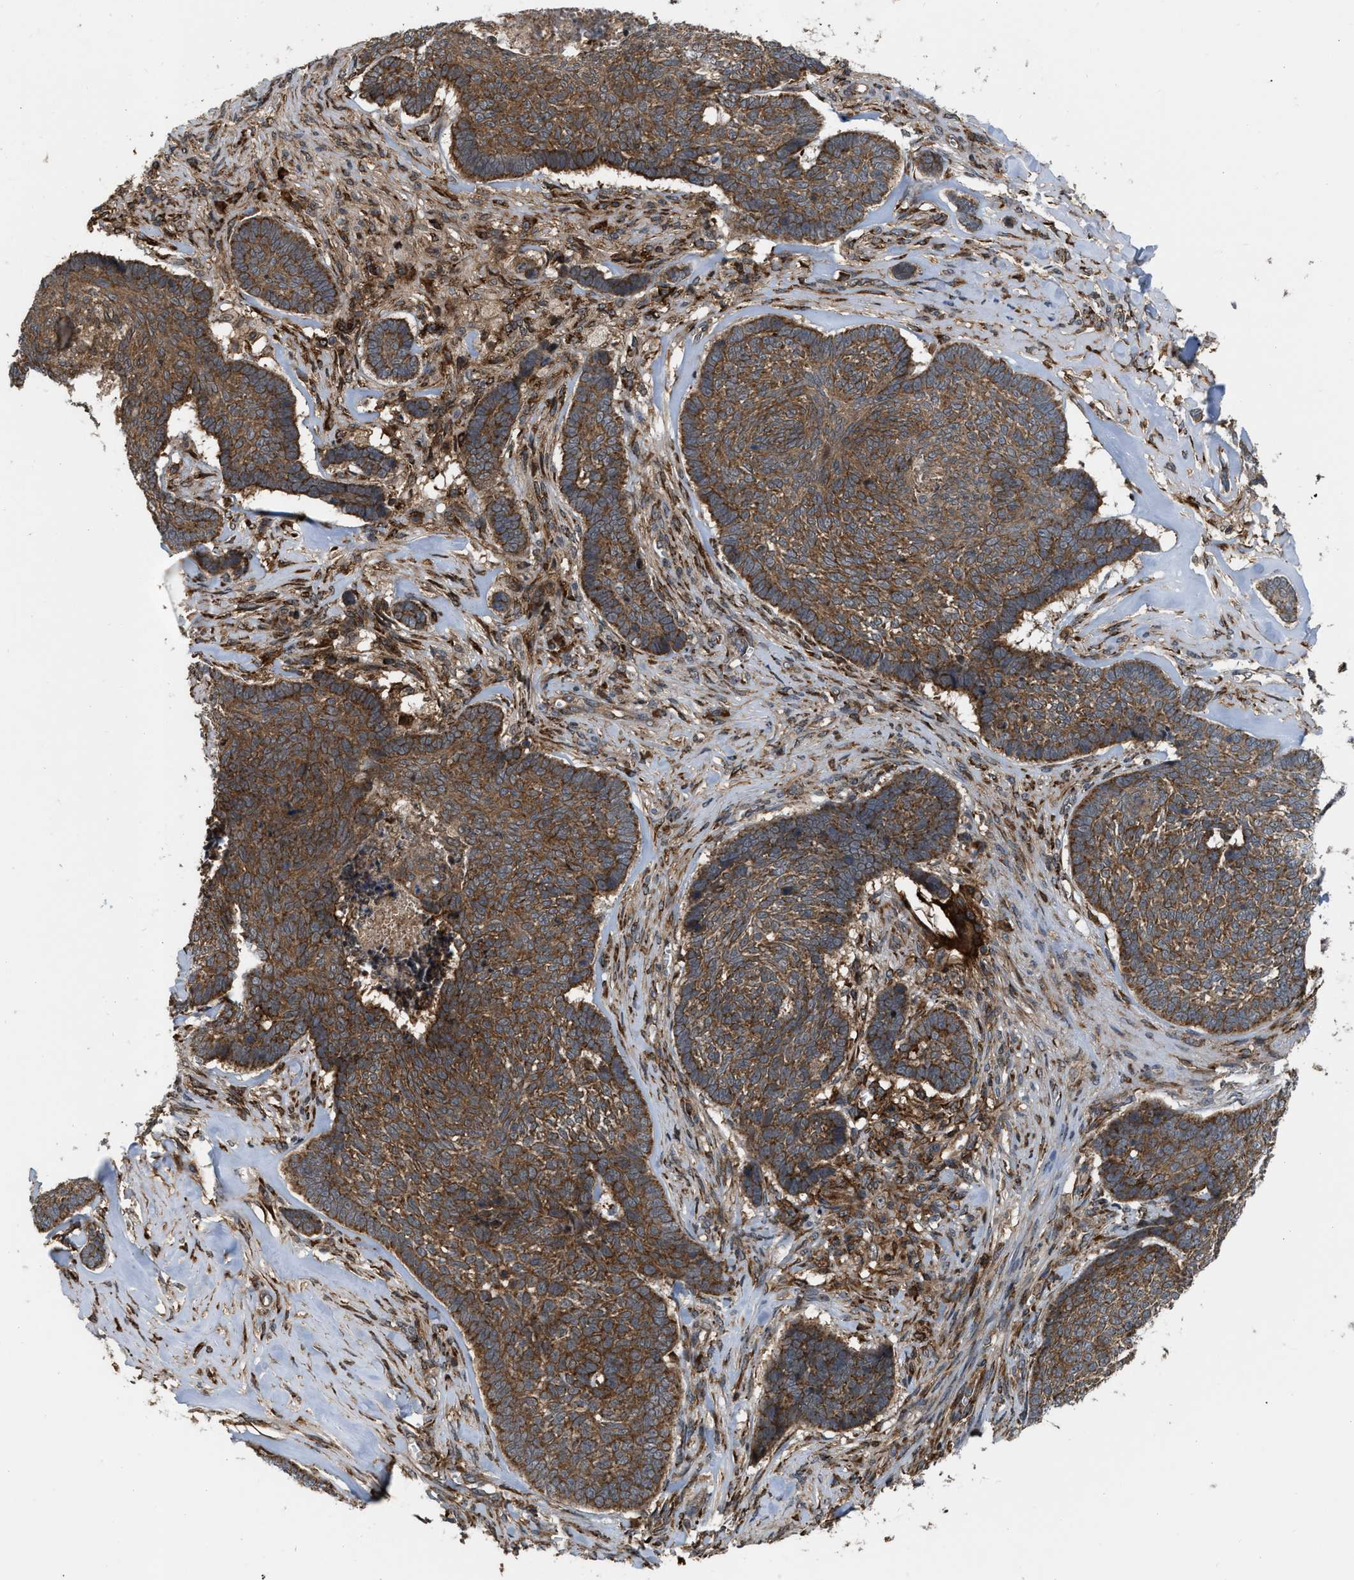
{"staining": {"intensity": "moderate", "quantity": ">75%", "location": "cytoplasmic/membranous"}, "tissue": "skin cancer", "cell_type": "Tumor cells", "image_type": "cancer", "snomed": [{"axis": "morphology", "description": "Basal cell carcinoma"}, {"axis": "topography", "description": "Skin"}], "caption": "Immunohistochemistry (IHC) of human basal cell carcinoma (skin) demonstrates medium levels of moderate cytoplasmic/membranous positivity in about >75% of tumor cells.", "gene": "IQCE", "patient": {"sex": "male", "age": 84}}